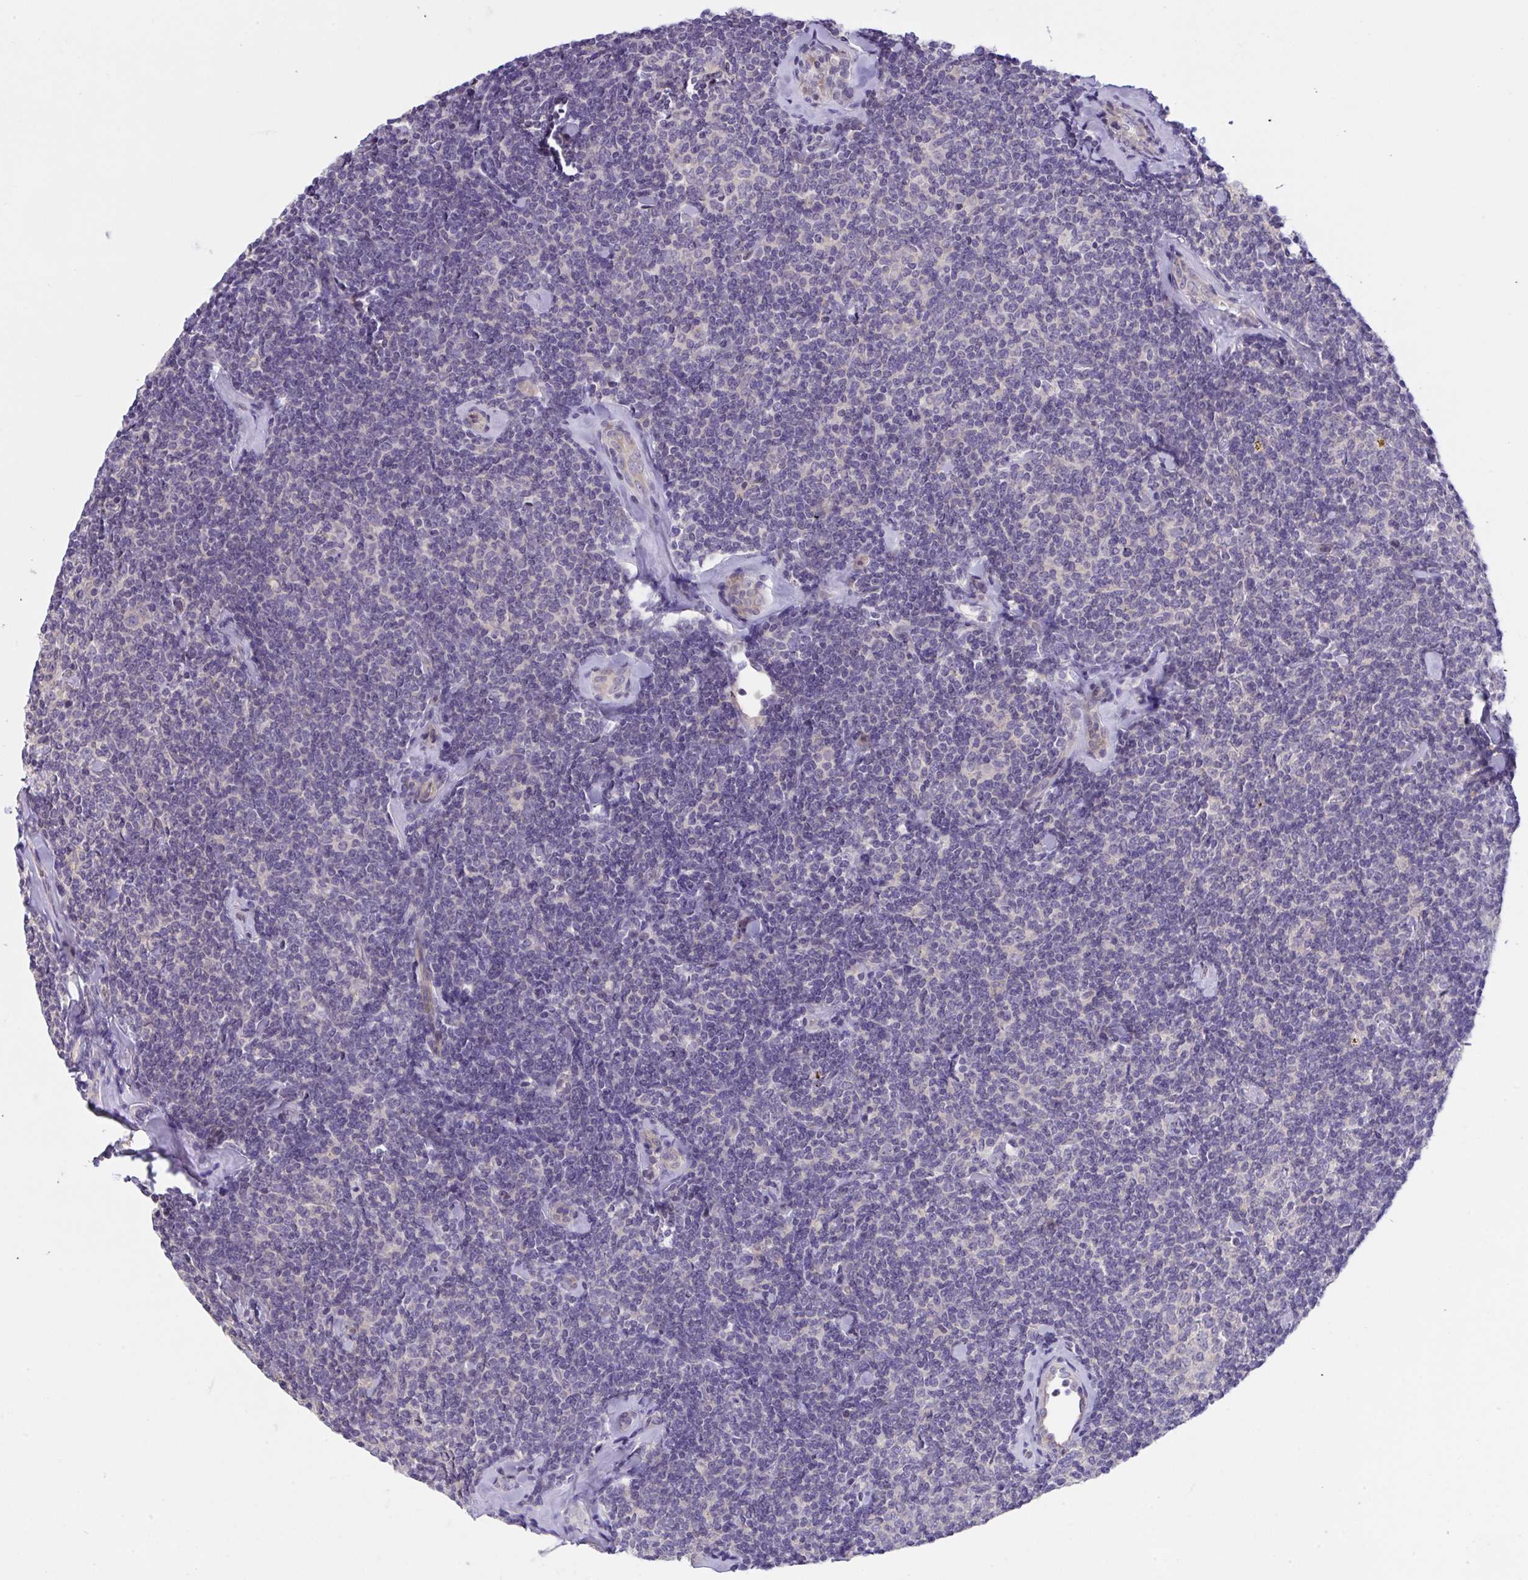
{"staining": {"intensity": "negative", "quantity": "none", "location": "none"}, "tissue": "lymphoma", "cell_type": "Tumor cells", "image_type": "cancer", "snomed": [{"axis": "morphology", "description": "Malignant lymphoma, non-Hodgkin's type, Low grade"}, {"axis": "topography", "description": "Lymph node"}], "caption": "Immunohistochemical staining of human lymphoma shows no significant positivity in tumor cells.", "gene": "RHOXF1", "patient": {"sex": "female", "age": 56}}